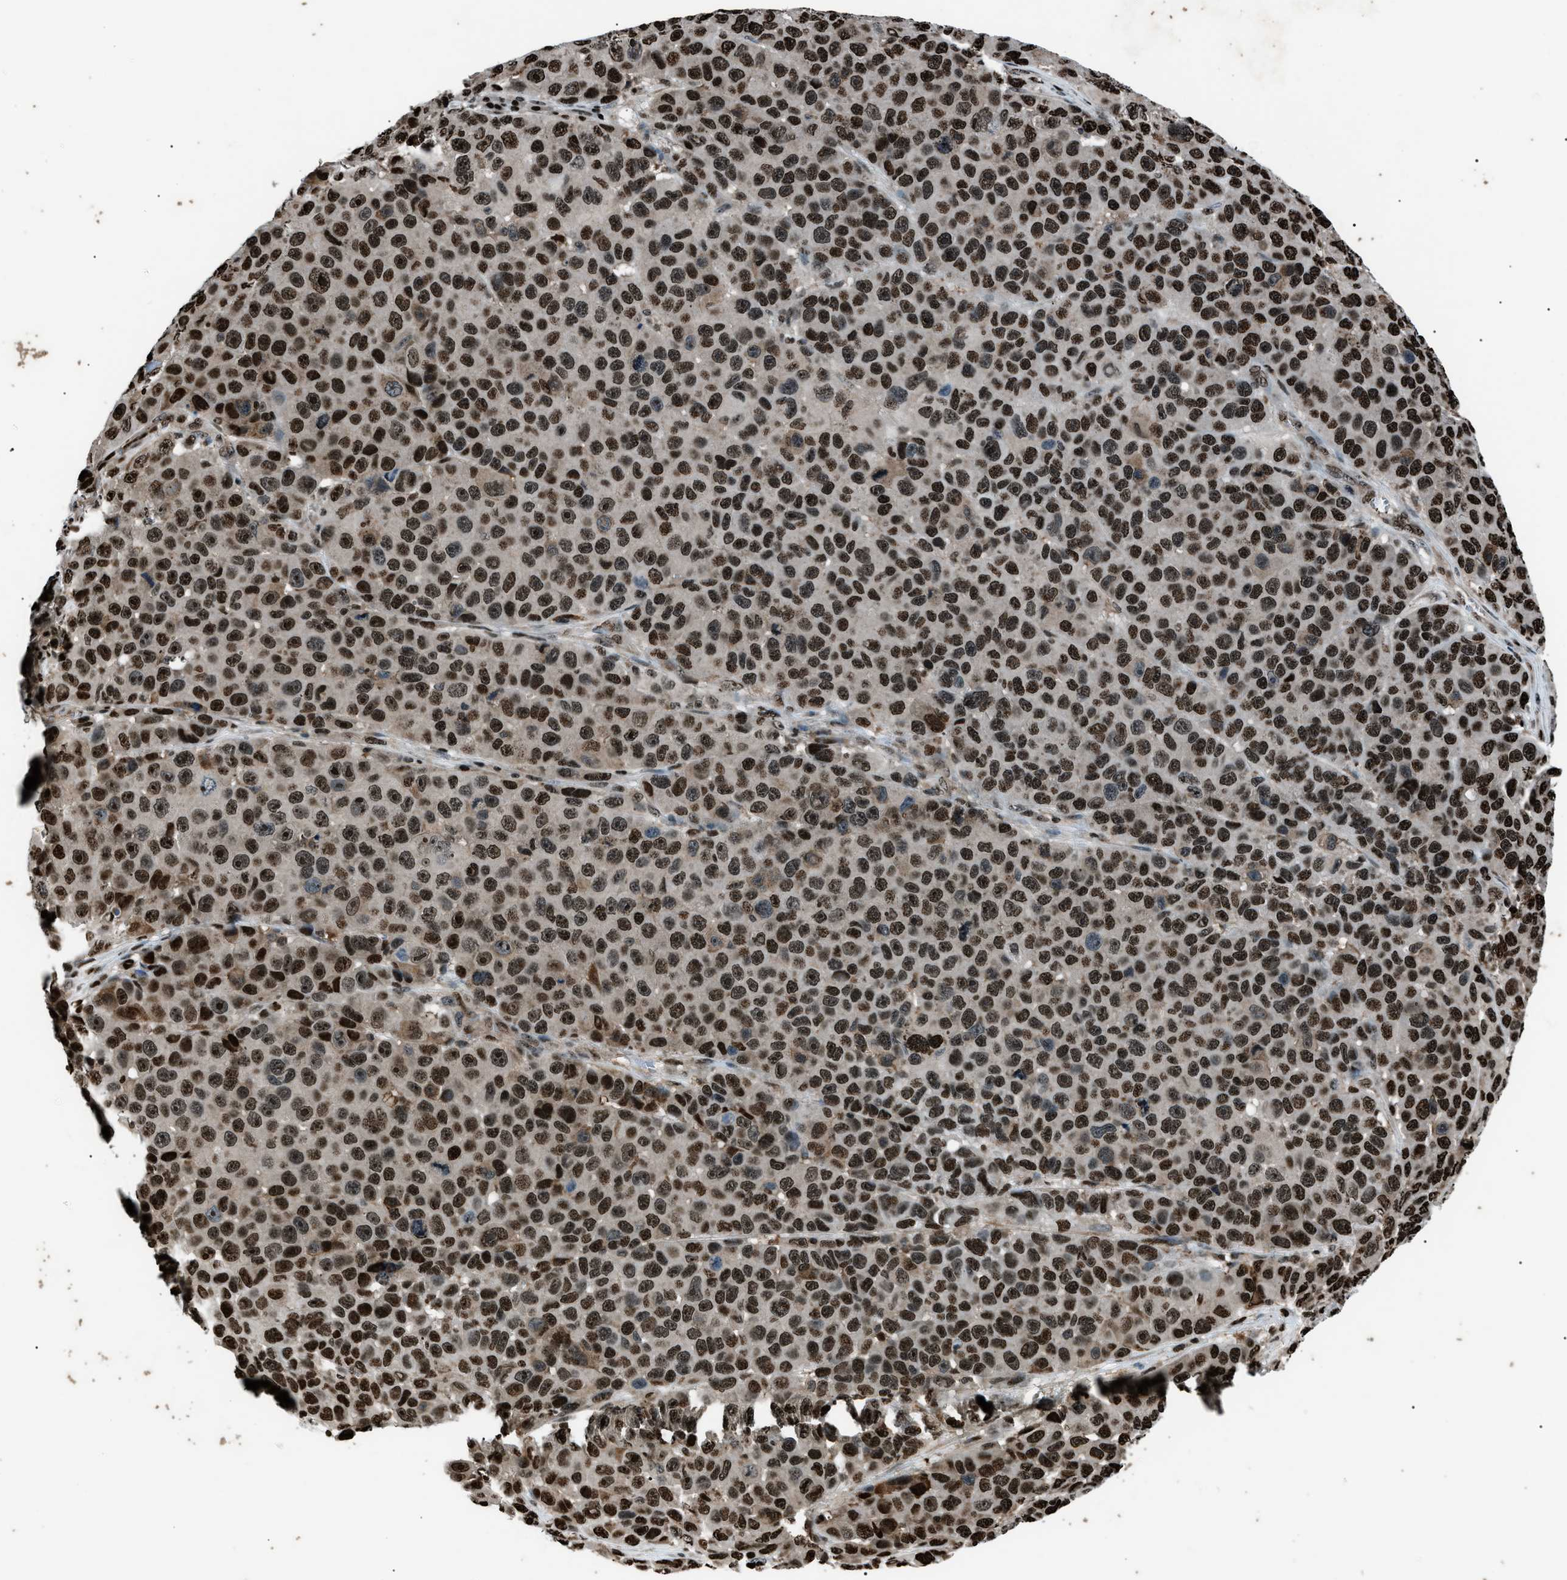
{"staining": {"intensity": "strong", "quantity": ">75%", "location": "nuclear"}, "tissue": "melanoma", "cell_type": "Tumor cells", "image_type": "cancer", "snomed": [{"axis": "morphology", "description": "Malignant melanoma, NOS"}, {"axis": "topography", "description": "Skin"}], "caption": "The image exhibits a brown stain indicating the presence of a protein in the nuclear of tumor cells in malignant melanoma.", "gene": "PRKX", "patient": {"sex": "male", "age": 53}}